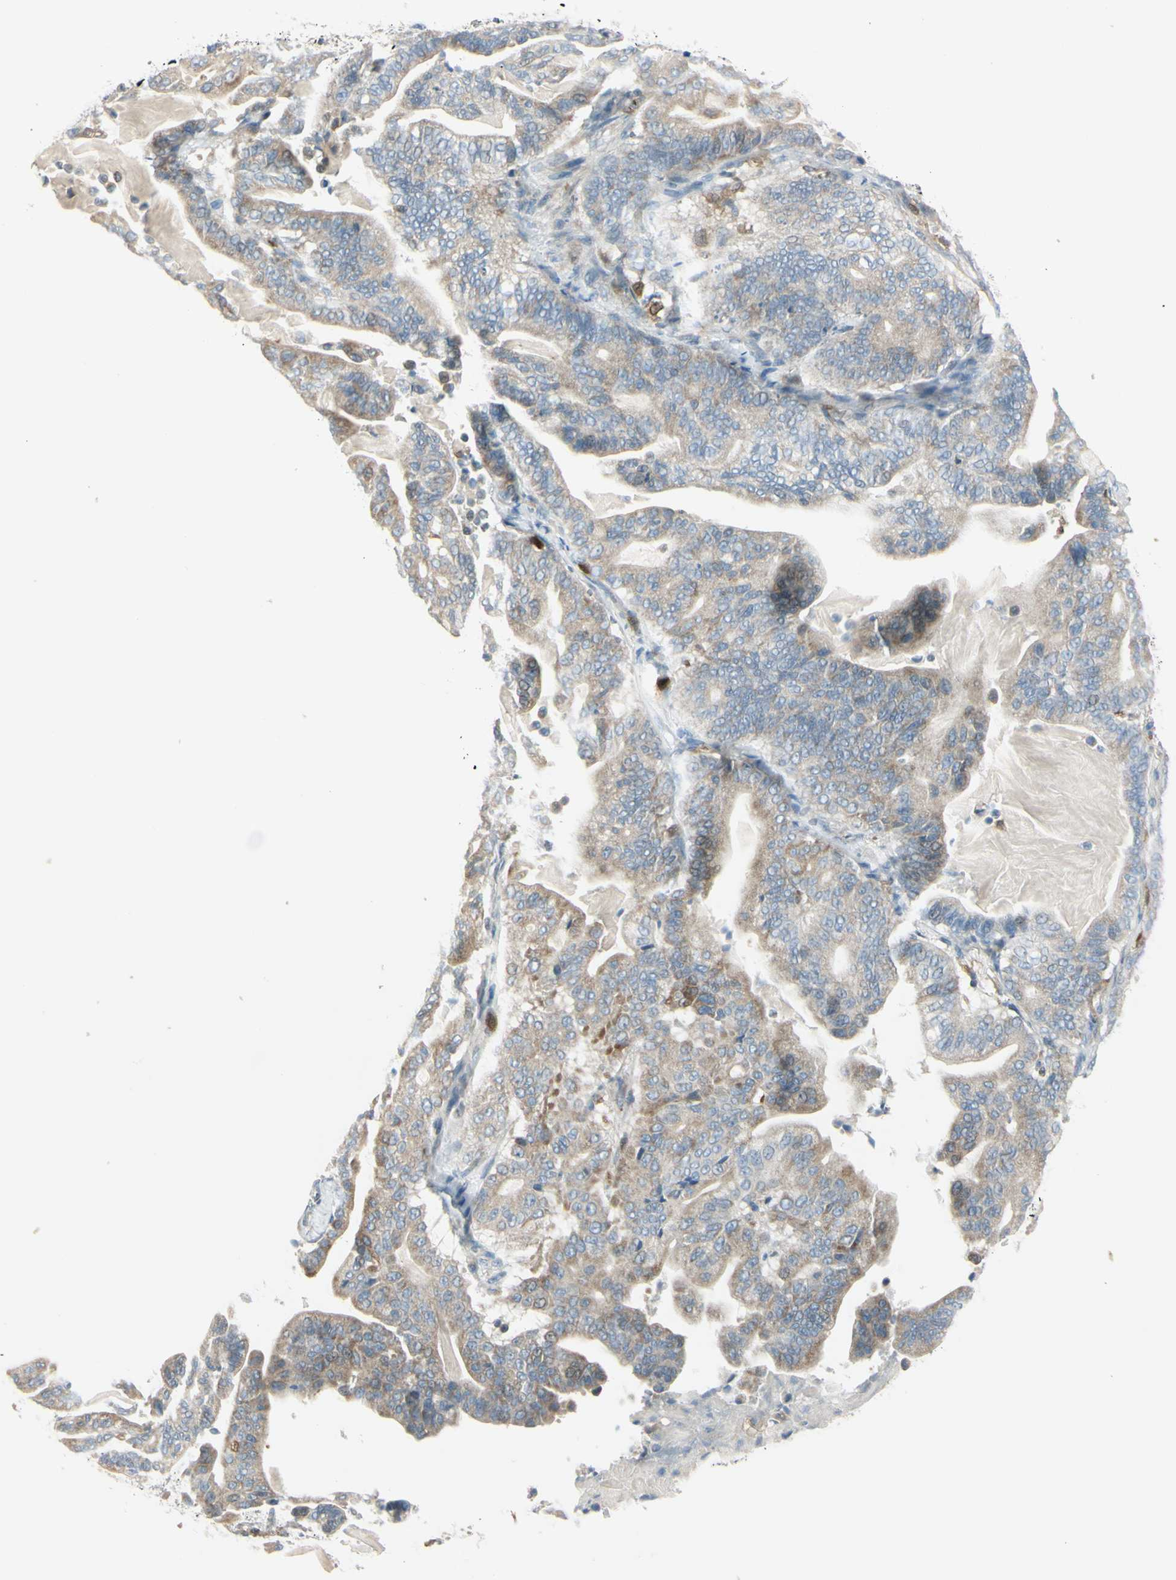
{"staining": {"intensity": "moderate", "quantity": ">75%", "location": "cytoplasmic/membranous"}, "tissue": "pancreatic cancer", "cell_type": "Tumor cells", "image_type": "cancer", "snomed": [{"axis": "morphology", "description": "Adenocarcinoma, NOS"}, {"axis": "topography", "description": "Pancreas"}], "caption": "Moderate cytoplasmic/membranous expression is seen in approximately >75% of tumor cells in pancreatic cancer.", "gene": "CYRIB", "patient": {"sex": "male", "age": 63}}